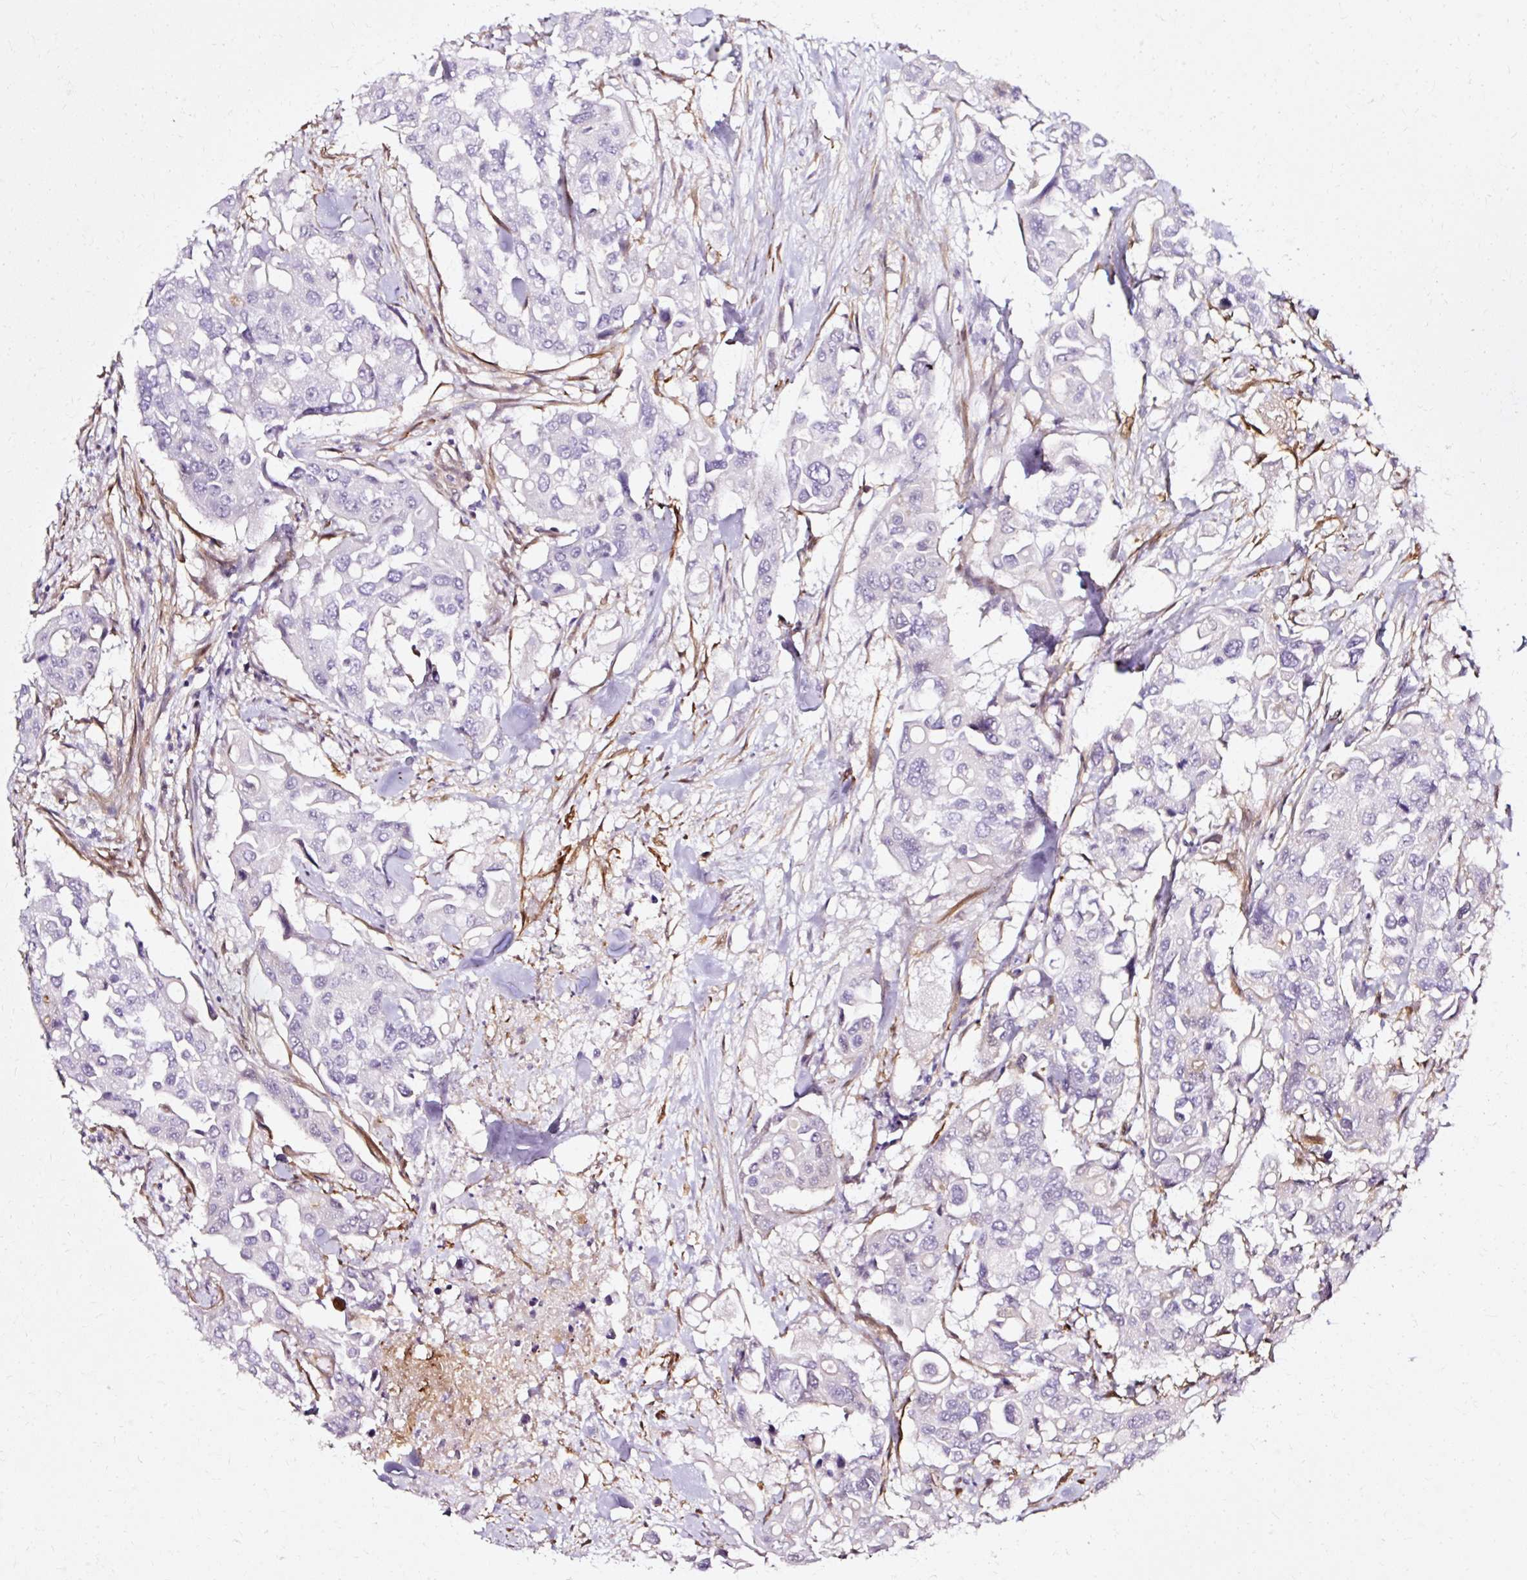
{"staining": {"intensity": "negative", "quantity": "none", "location": "none"}, "tissue": "colorectal cancer", "cell_type": "Tumor cells", "image_type": "cancer", "snomed": [{"axis": "morphology", "description": "Adenocarcinoma, NOS"}, {"axis": "topography", "description": "Colon"}], "caption": "This is a image of immunohistochemistry (IHC) staining of adenocarcinoma (colorectal), which shows no expression in tumor cells. (DAB (3,3'-diaminobenzidine) IHC, high magnification).", "gene": "CNN3", "patient": {"sex": "male", "age": 77}}